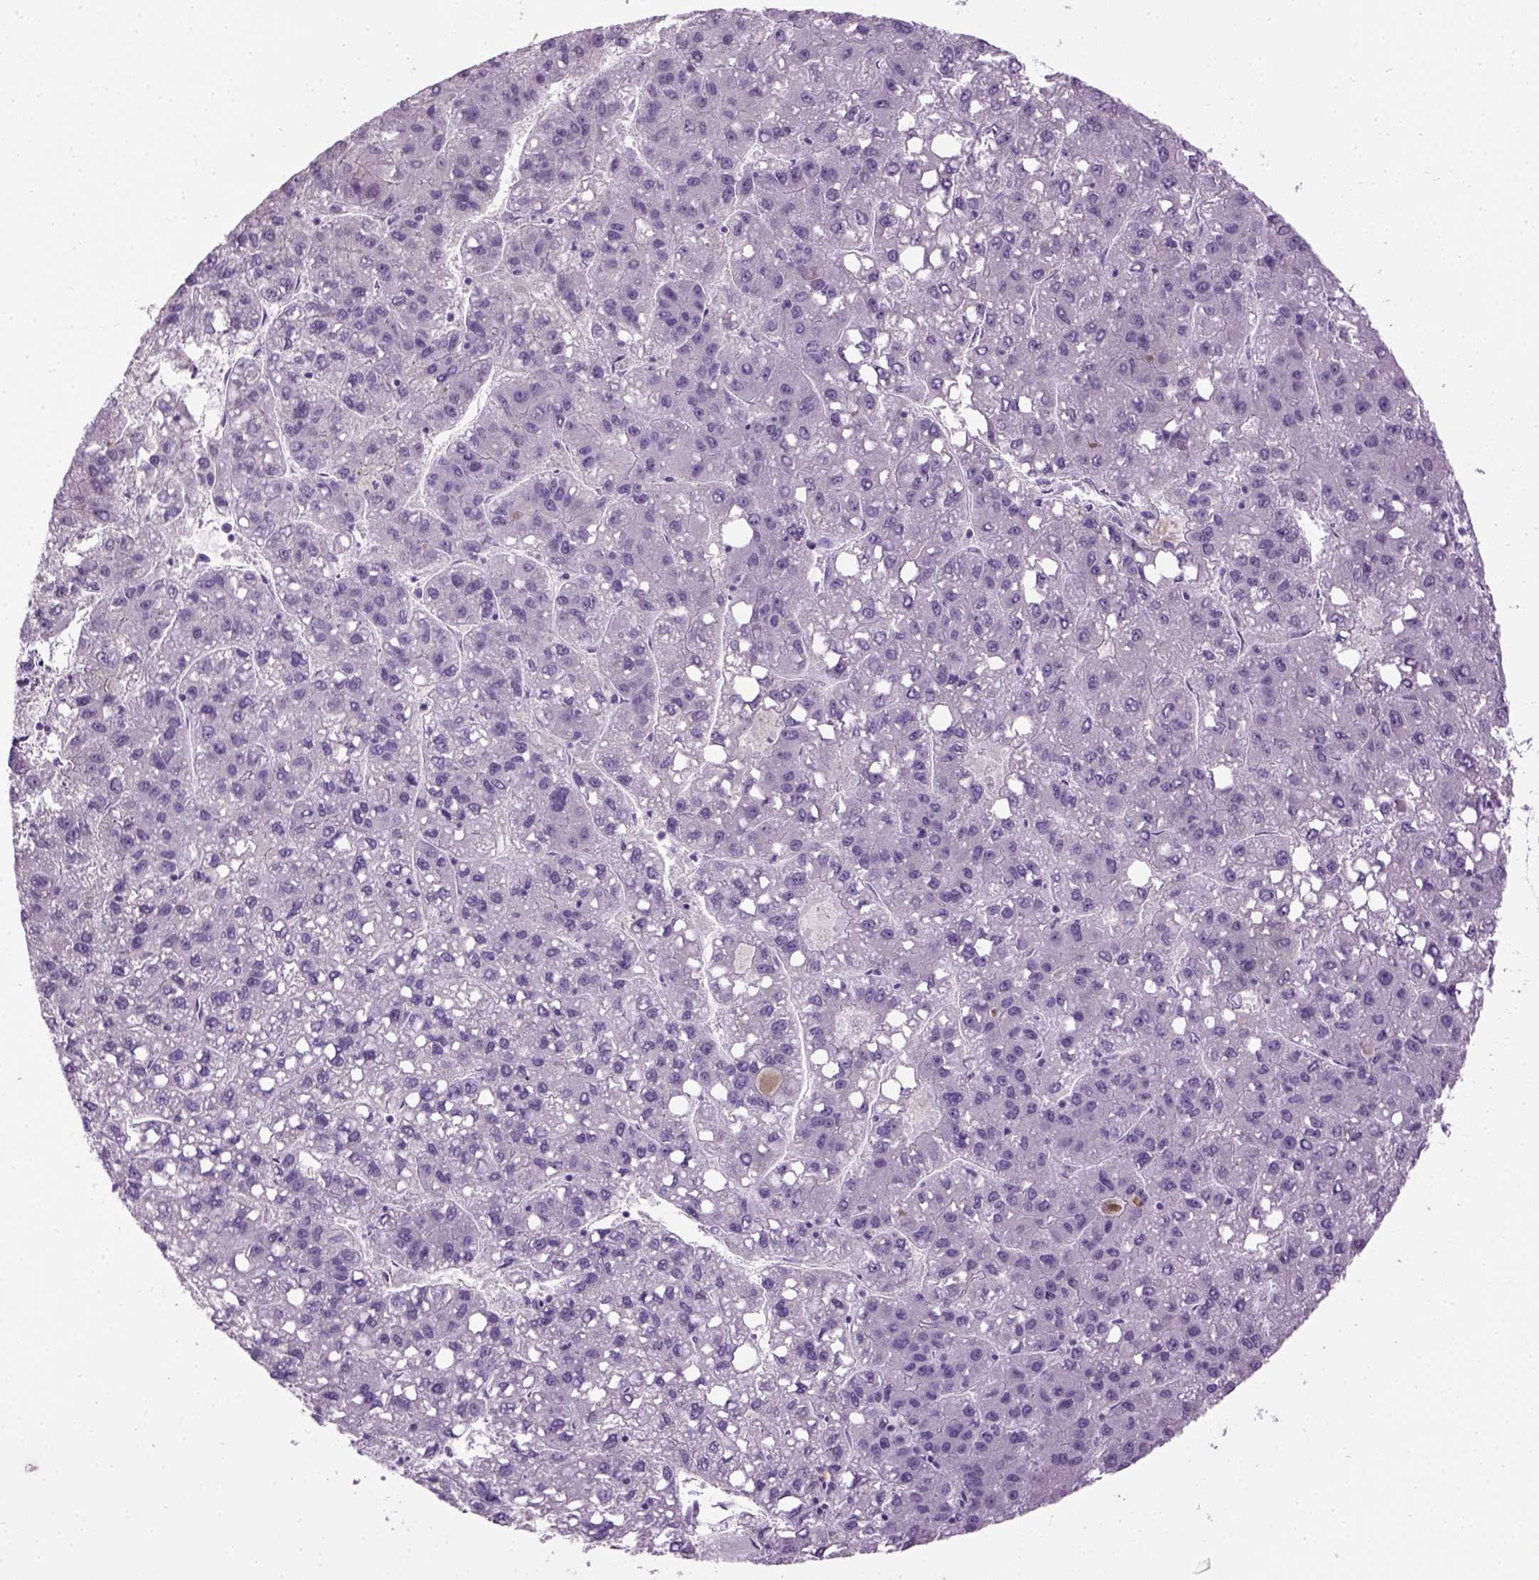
{"staining": {"intensity": "negative", "quantity": "none", "location": "none"}, "tissue": "liver cancer", "cell_type": "Tumor cells", "image_type": "cancer", "snomed": [{"axis": "morphology", "description": "Carcinoma, Hepatocellular, NOS"}, {"axis": "topography", "description": "Liver"}], "caption": "DAB immunohistochemical staining of human hepatocellular carcinoma (liver) exhibits no significant staining in tumor cells.", "gene": "GABRB2", "patient": {"sex": "female", "age": 82}}